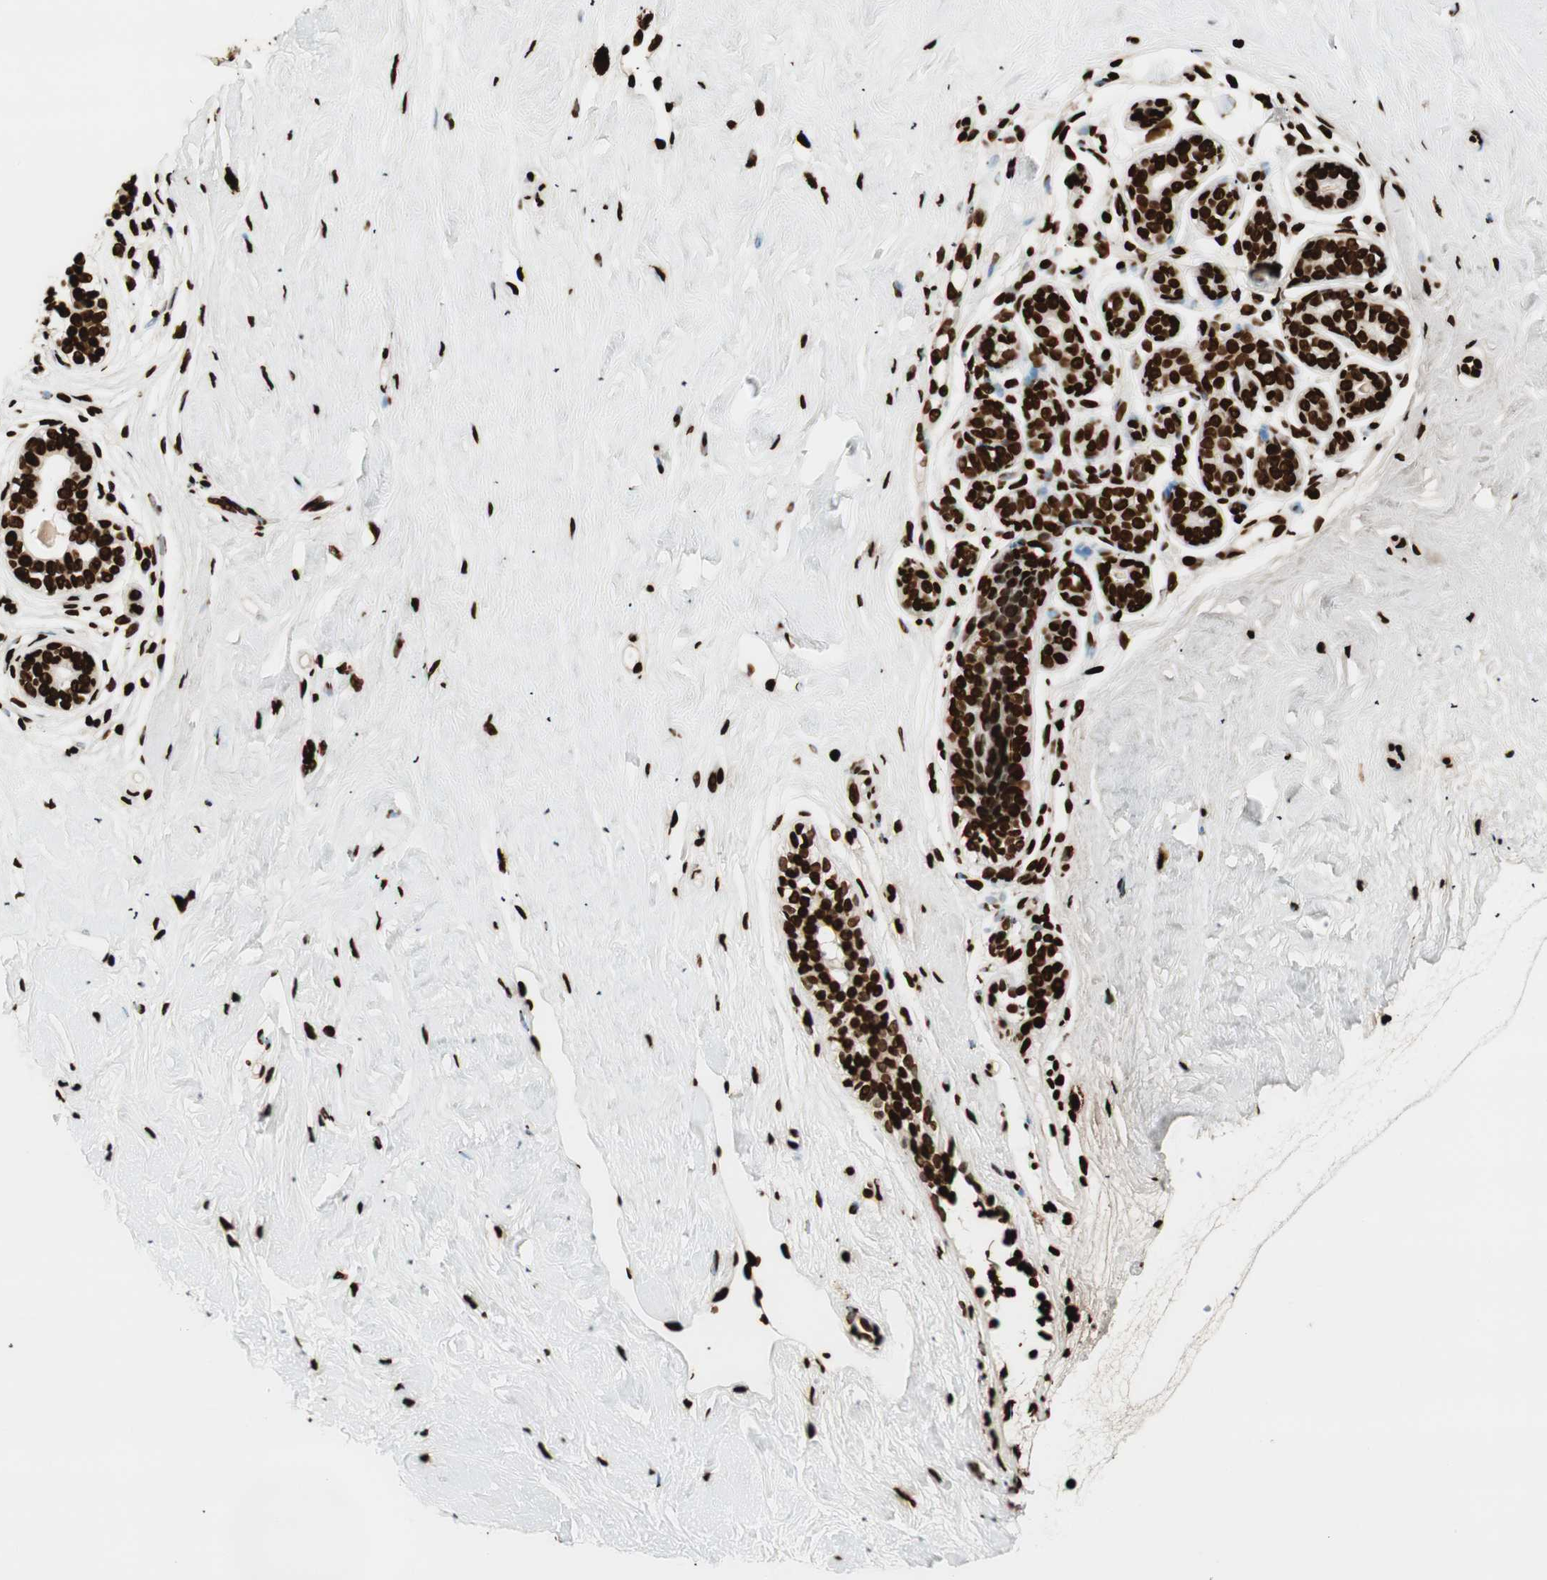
{"staining": {"intensity": "strong", "quantity": ">75%", "location": "nuclear"}, "tissue": "breast", "cell_type": "Adipocytes", "image_type": "normal", "snomed": [{"axis": "morphology", "description": "Normal tissue, NOS"}, {"axis": "topography", "description": "Breast"}], "caption": "High-magnification brightfield microscopy of benign breast stained with DAB (3,3'-diaminobenzidine) (brown) and counterstained with hematoxylin (blue). adipocytes exhibit strong nuclear positivity is present in approximately>75% of cells.", "gene": "GLI2", "patient": {"sex": "female", "age": 23}}